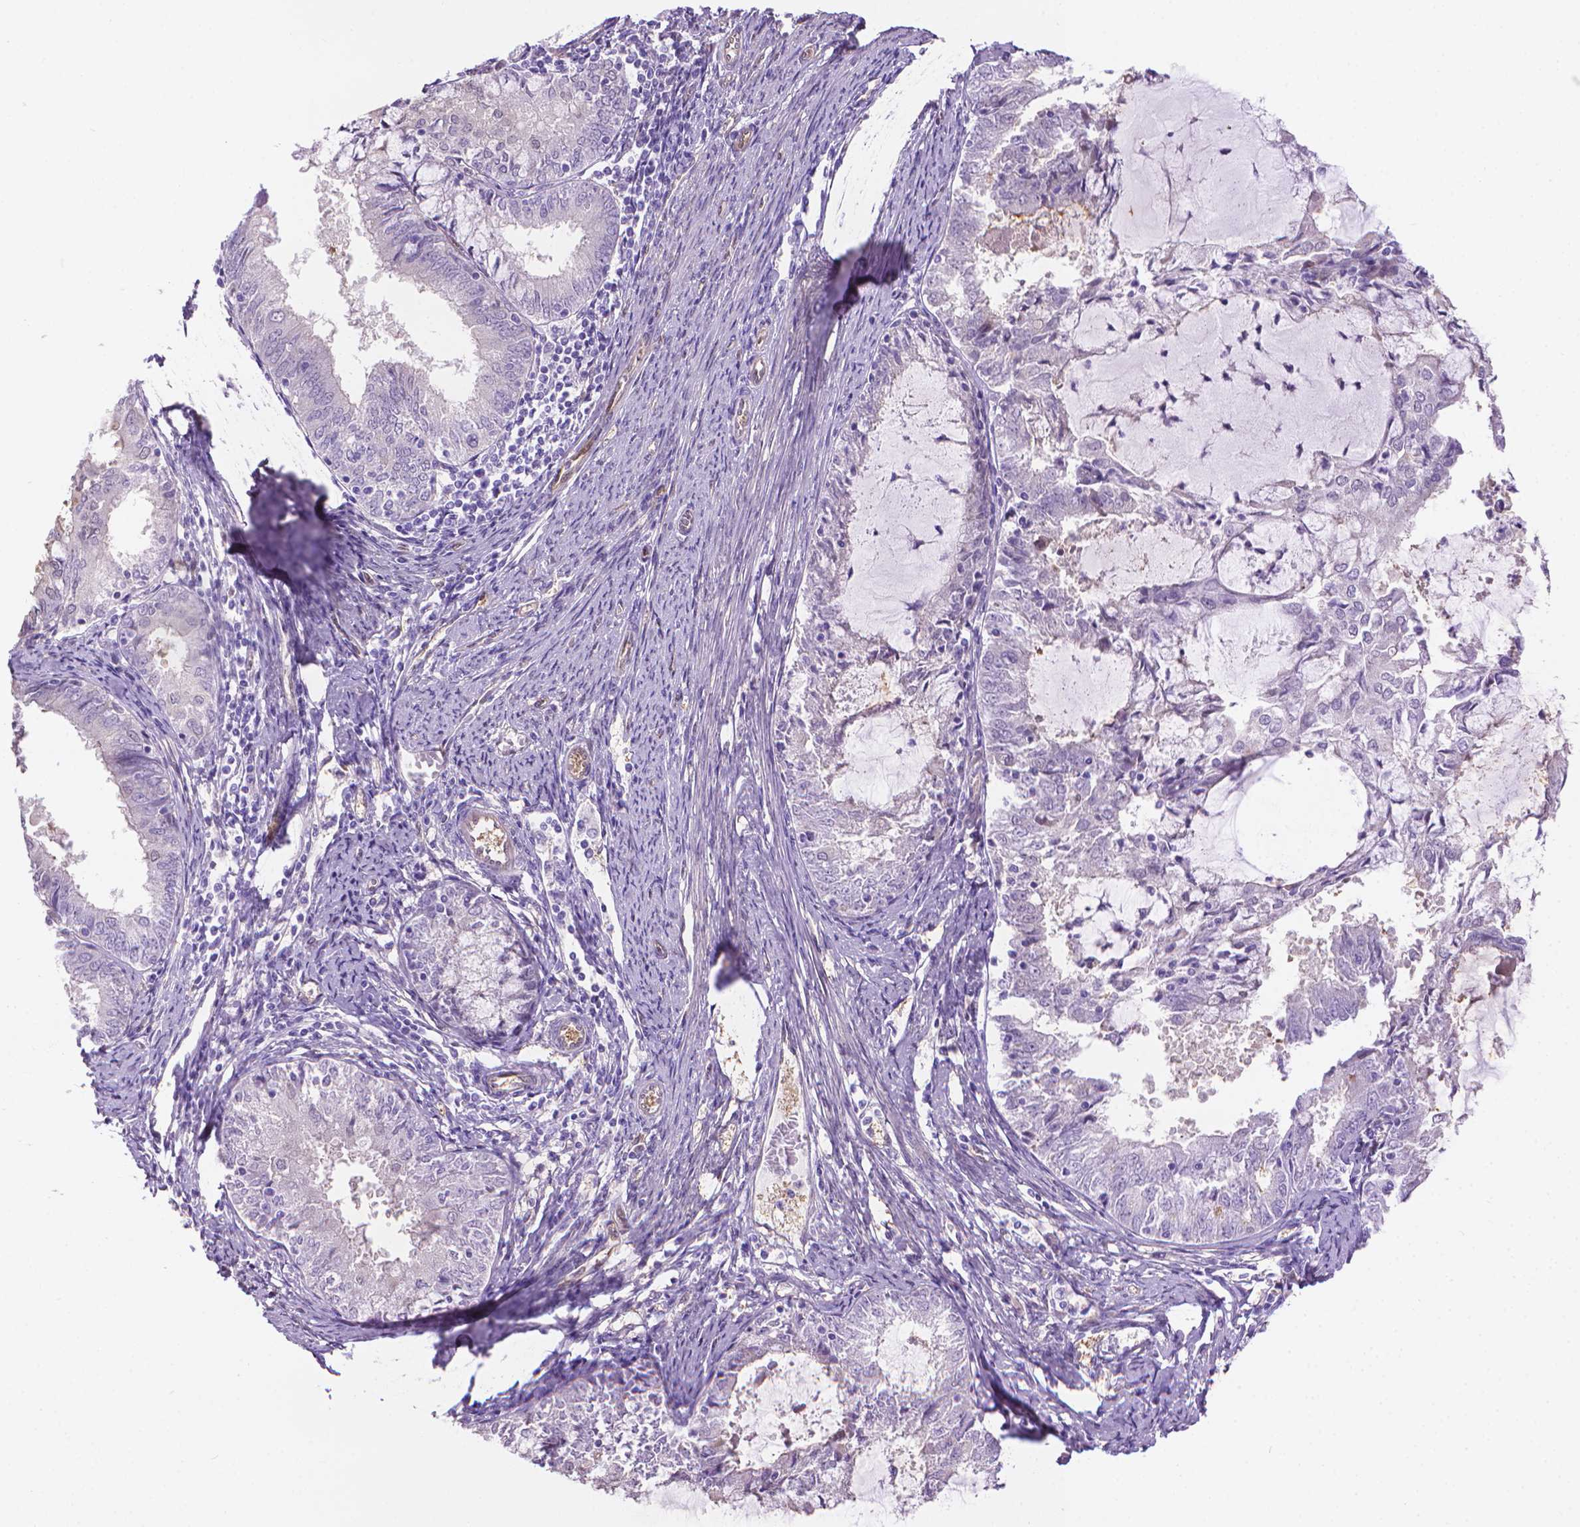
{"staining": {"intensity": "negative", "quantity": "none", "location": "none"}, "tissue": "endometrial cancer", "cell_type": "Tumor cells", "image_type": "cancer", "snomed": [{"axis": "morphology", "description": "Adenocarcinoma, NOS"}, {"axis": "topography", "description": "Endometrium"}], "caption": "Tumor cells show no significant protein expression in endometrial cancer.", "gene": "CLIC4", "patient": {"sex": "female", "age": 57}}